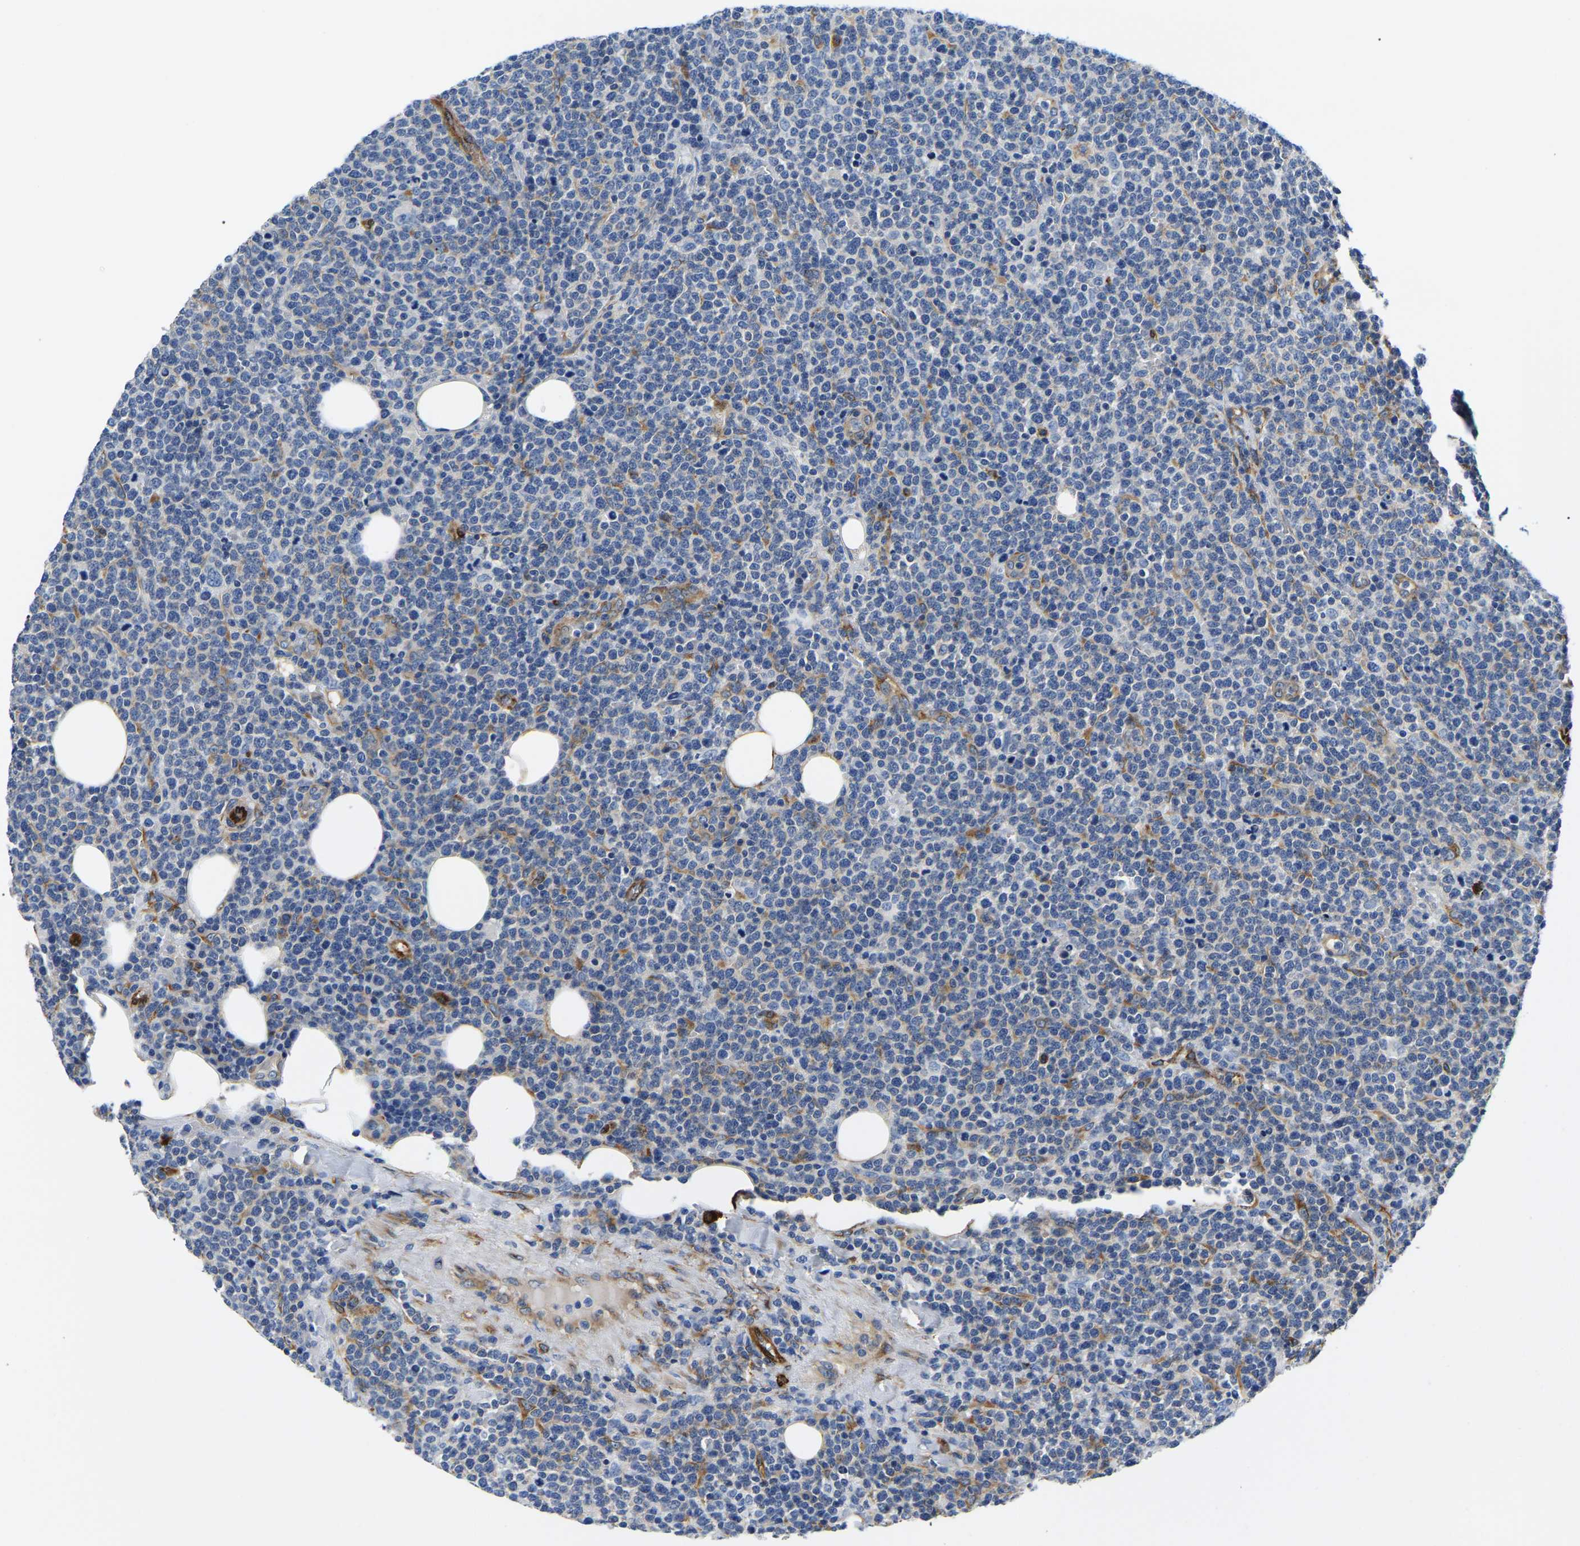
{"staining": {"intensity": "weak", "quantity": "<25%", "location": "cytoplasmic/membranous"}, "tissue": "lymphoma", "cell_type": "Tumor cells", "image_type": "cancer", "snomed": [{"axis": "morphology", "description": "Malignant lymphoma, non-Hodgkin's type, High grade"}, {"axis": "topography", "description": "Lymph node"}], "caption": "Immunohistochemistry image of neoplastic tissue: human lymphoma stained with DAB (3,3'-diaminobenzidine) displays no significant protein positivity in tumor cells.", "gene": "DUSP8", "patient": {"sex": "male", "age": 61}}